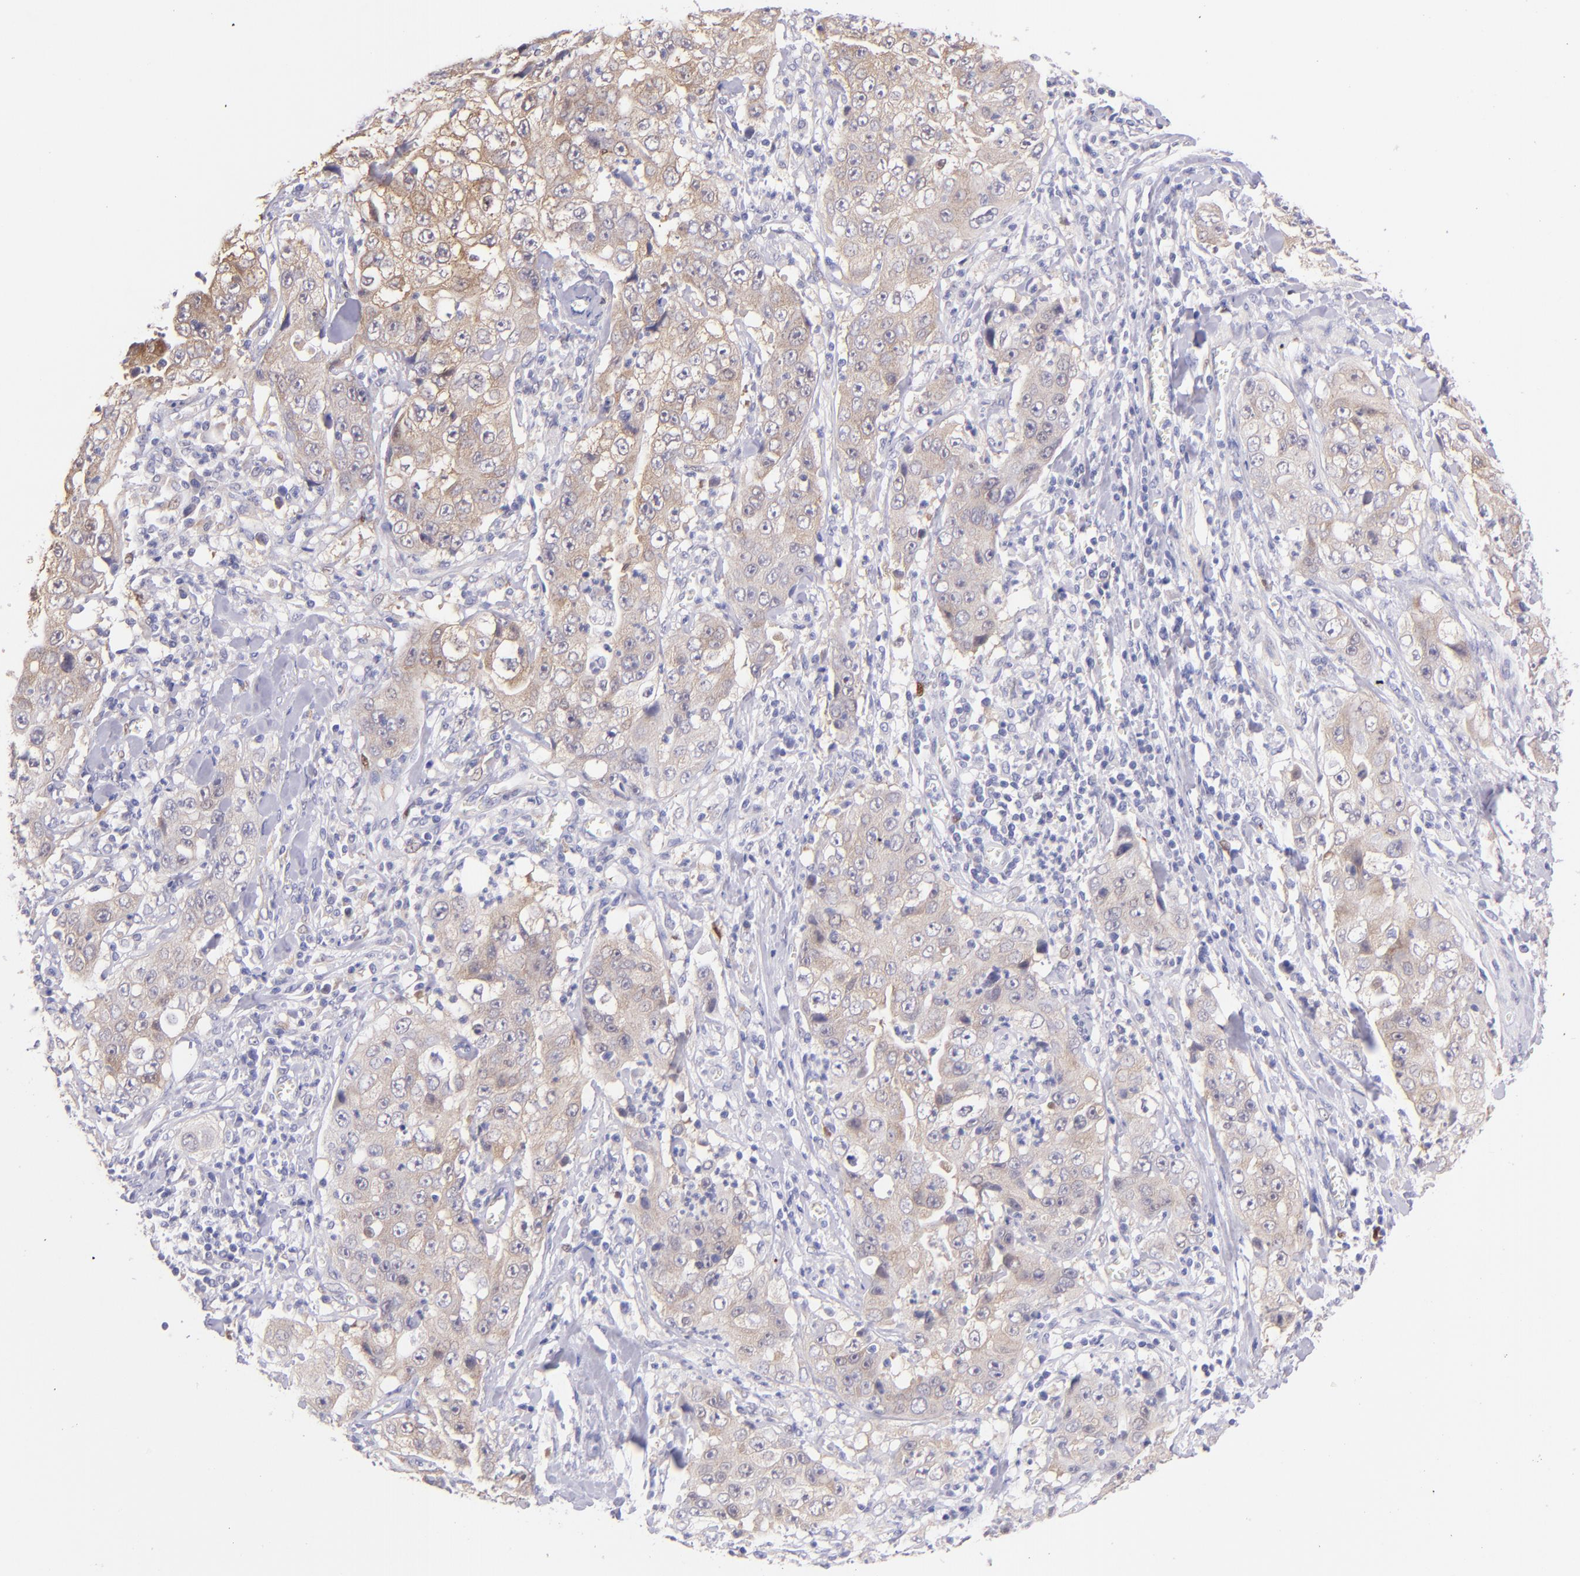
{"staining": {"intensity": "weak", "quantity": ">75%", "location": "cytoplasmic/membranous"}, "tissue": "lung cancer", "cell_type": "Tumor cells", "image_type": "cancer", "snomed": [{"axis": "morphology", "description": "Squamous cell carcinoma, NOS"}, {"axis": "topography", "description": "Lung"}], "caption": "Protein staining of lung cancer tissue shows weak cytoplasmic/membranous staining in about >75% of tumor cells. (IHC, brightfield microscopy, high magnification).", "gene": "SH2D4A", "patient": {"sex": "male", "age": 64}}